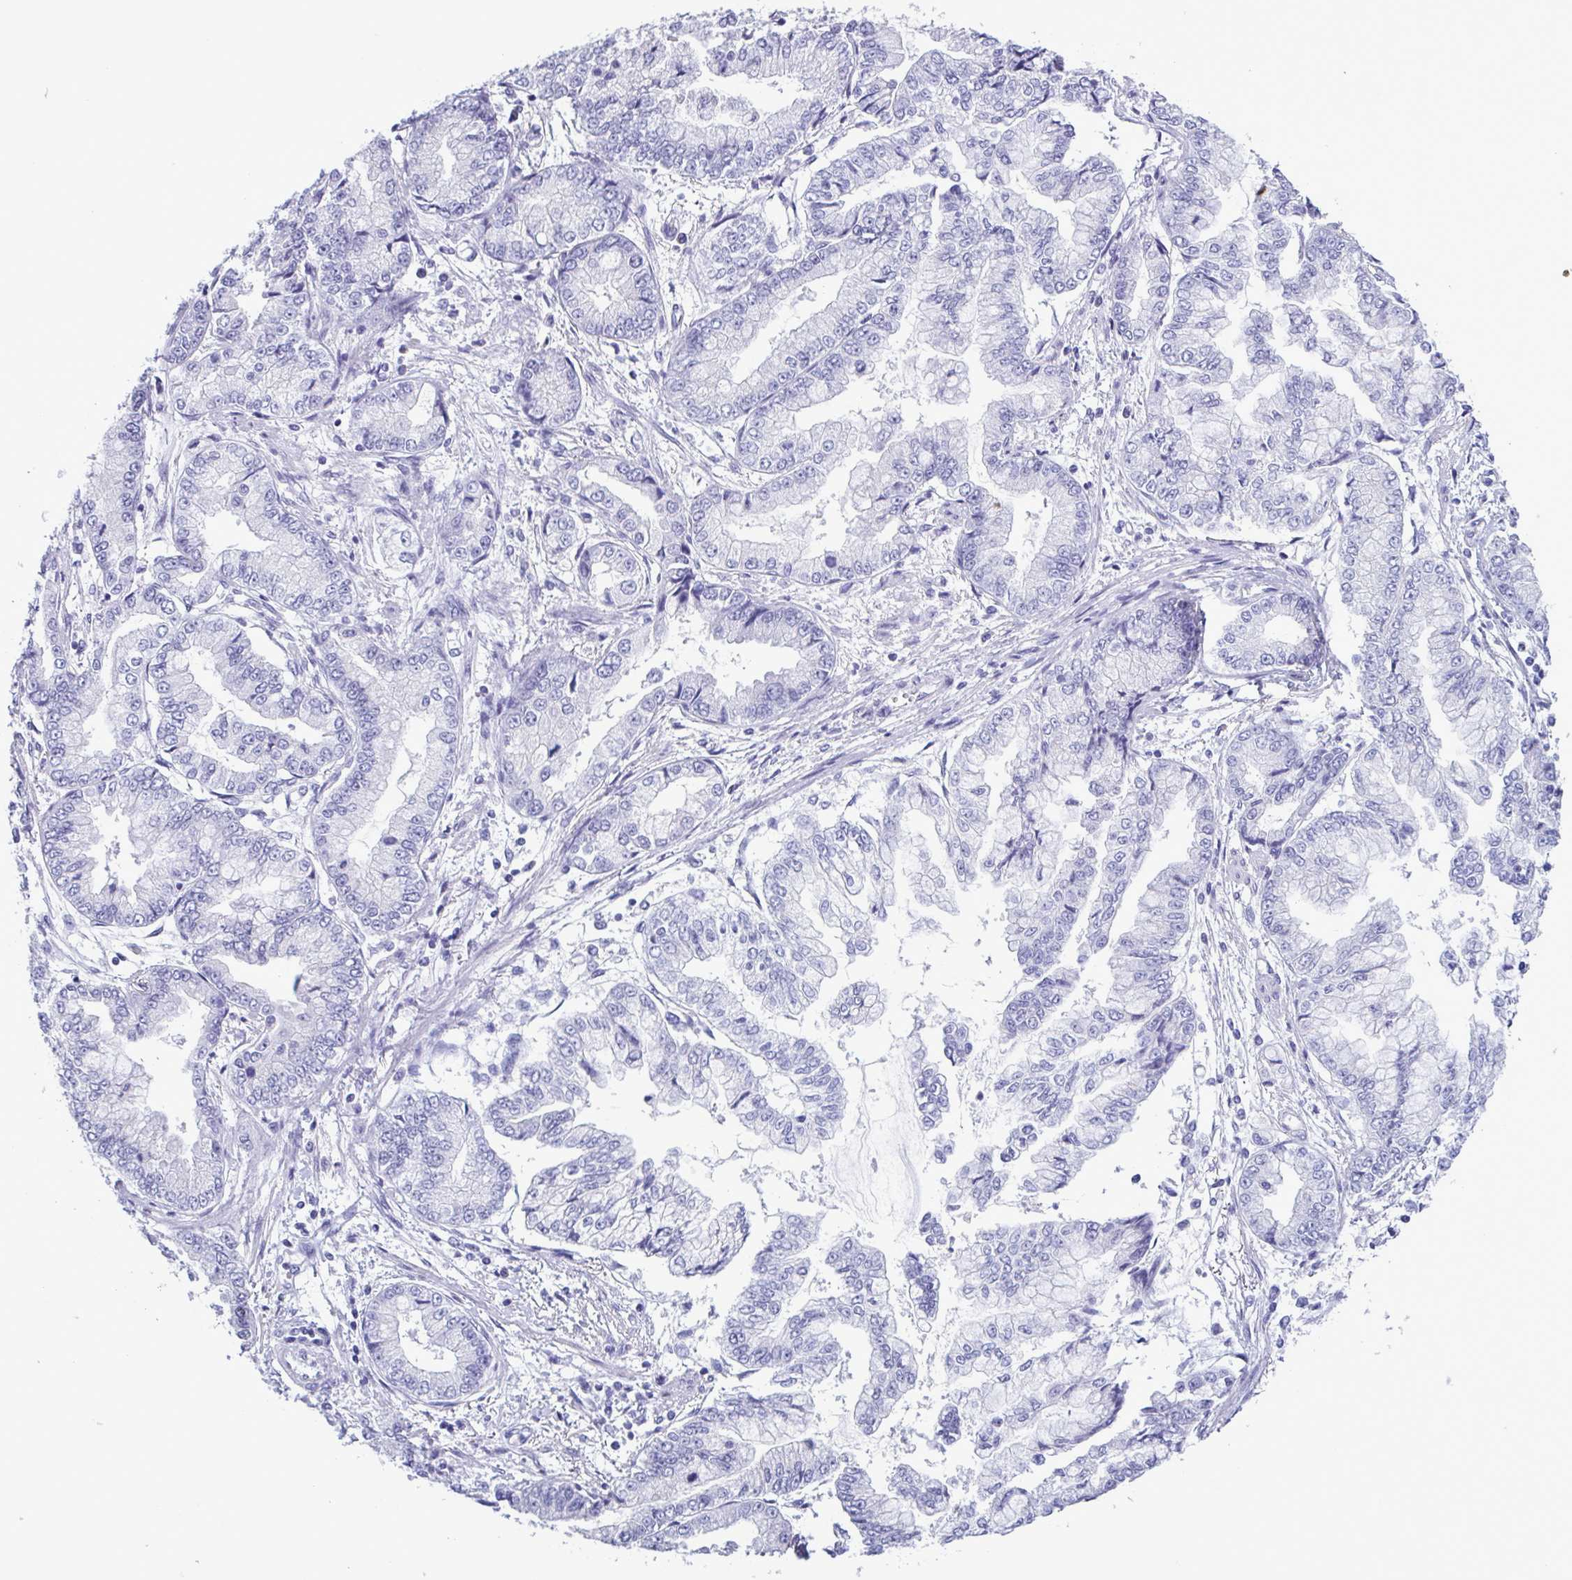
{"staining": {"intensity": "negative", "quantity": "none", "location": "none"}, "tissue": "stomach cancer", "cell_type": "Tumor cells", "image_type": "cancer", "snomed": [{"axis": "morphology", "description": "Adenocarcinoma, NOS"}, {"axis": "topography", "description": "Stomach, upper"}], "caption": "Tumor cells are negative for protein expression in human stomach adenocarcinoma.", "gene": "INAFM1", "patient": {"sex": "female", "age": 74}}